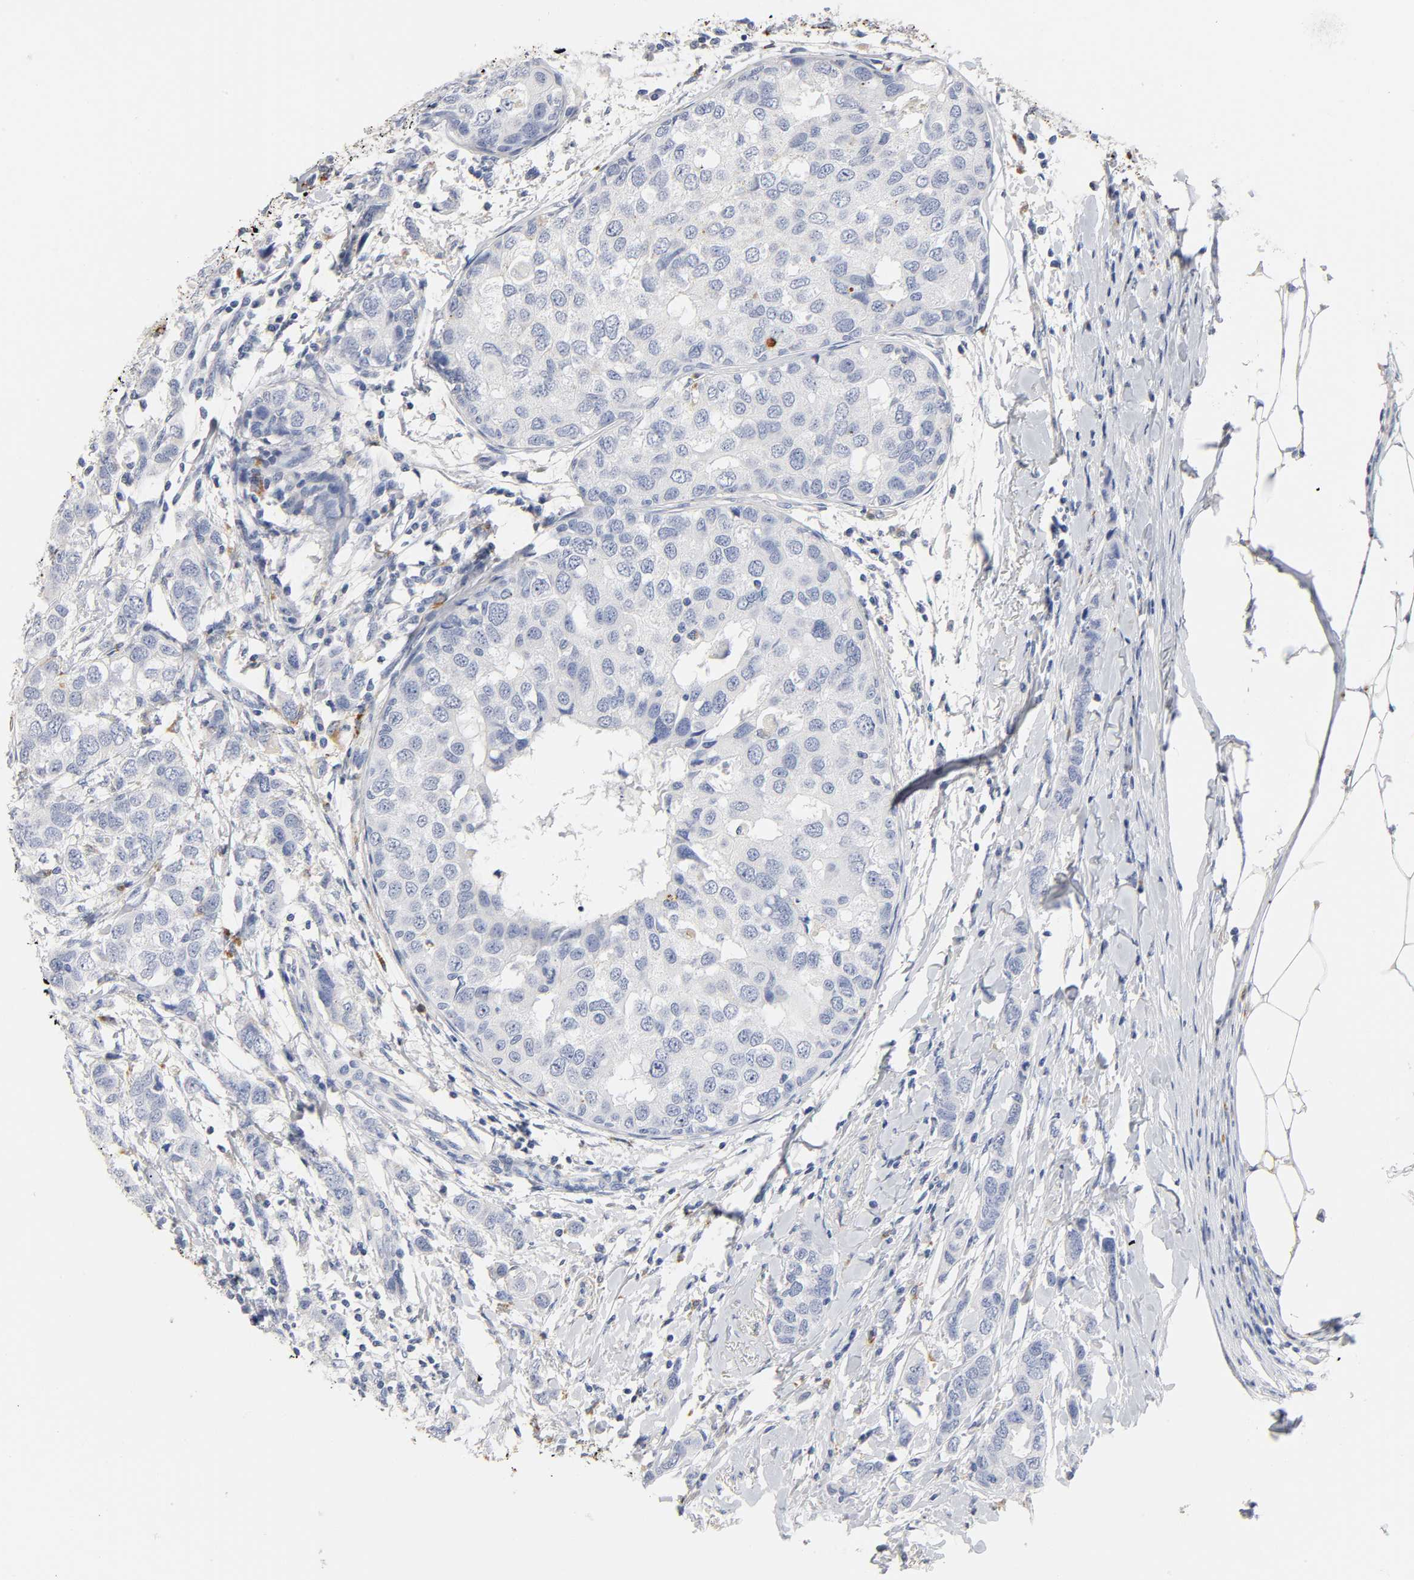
{"staining": {"intensity": "negative", "quantity": "none", "location": "none"}, "tissue": "breast cancer", "cell_type": "Tumor cells", "image_type": "cancer", "snomed": [{"axis": "morphology", "description": "Duct carcinoma"}, {"axis": "topography", "description": "Breast"}], "caption": "Immunohistochemical staining of human infiltrating ductal carcinoma (breast) exhibits no significant positivity in tumor cells. (Stains: DAB (3,3'-diaminobenzidine) immunohistochemistry with hematoxylin counter stain, Microscopy: brightfield microscopy at high magnification).", "gene": "PLP1", "patient": {"sex": "female", "age": 50}}